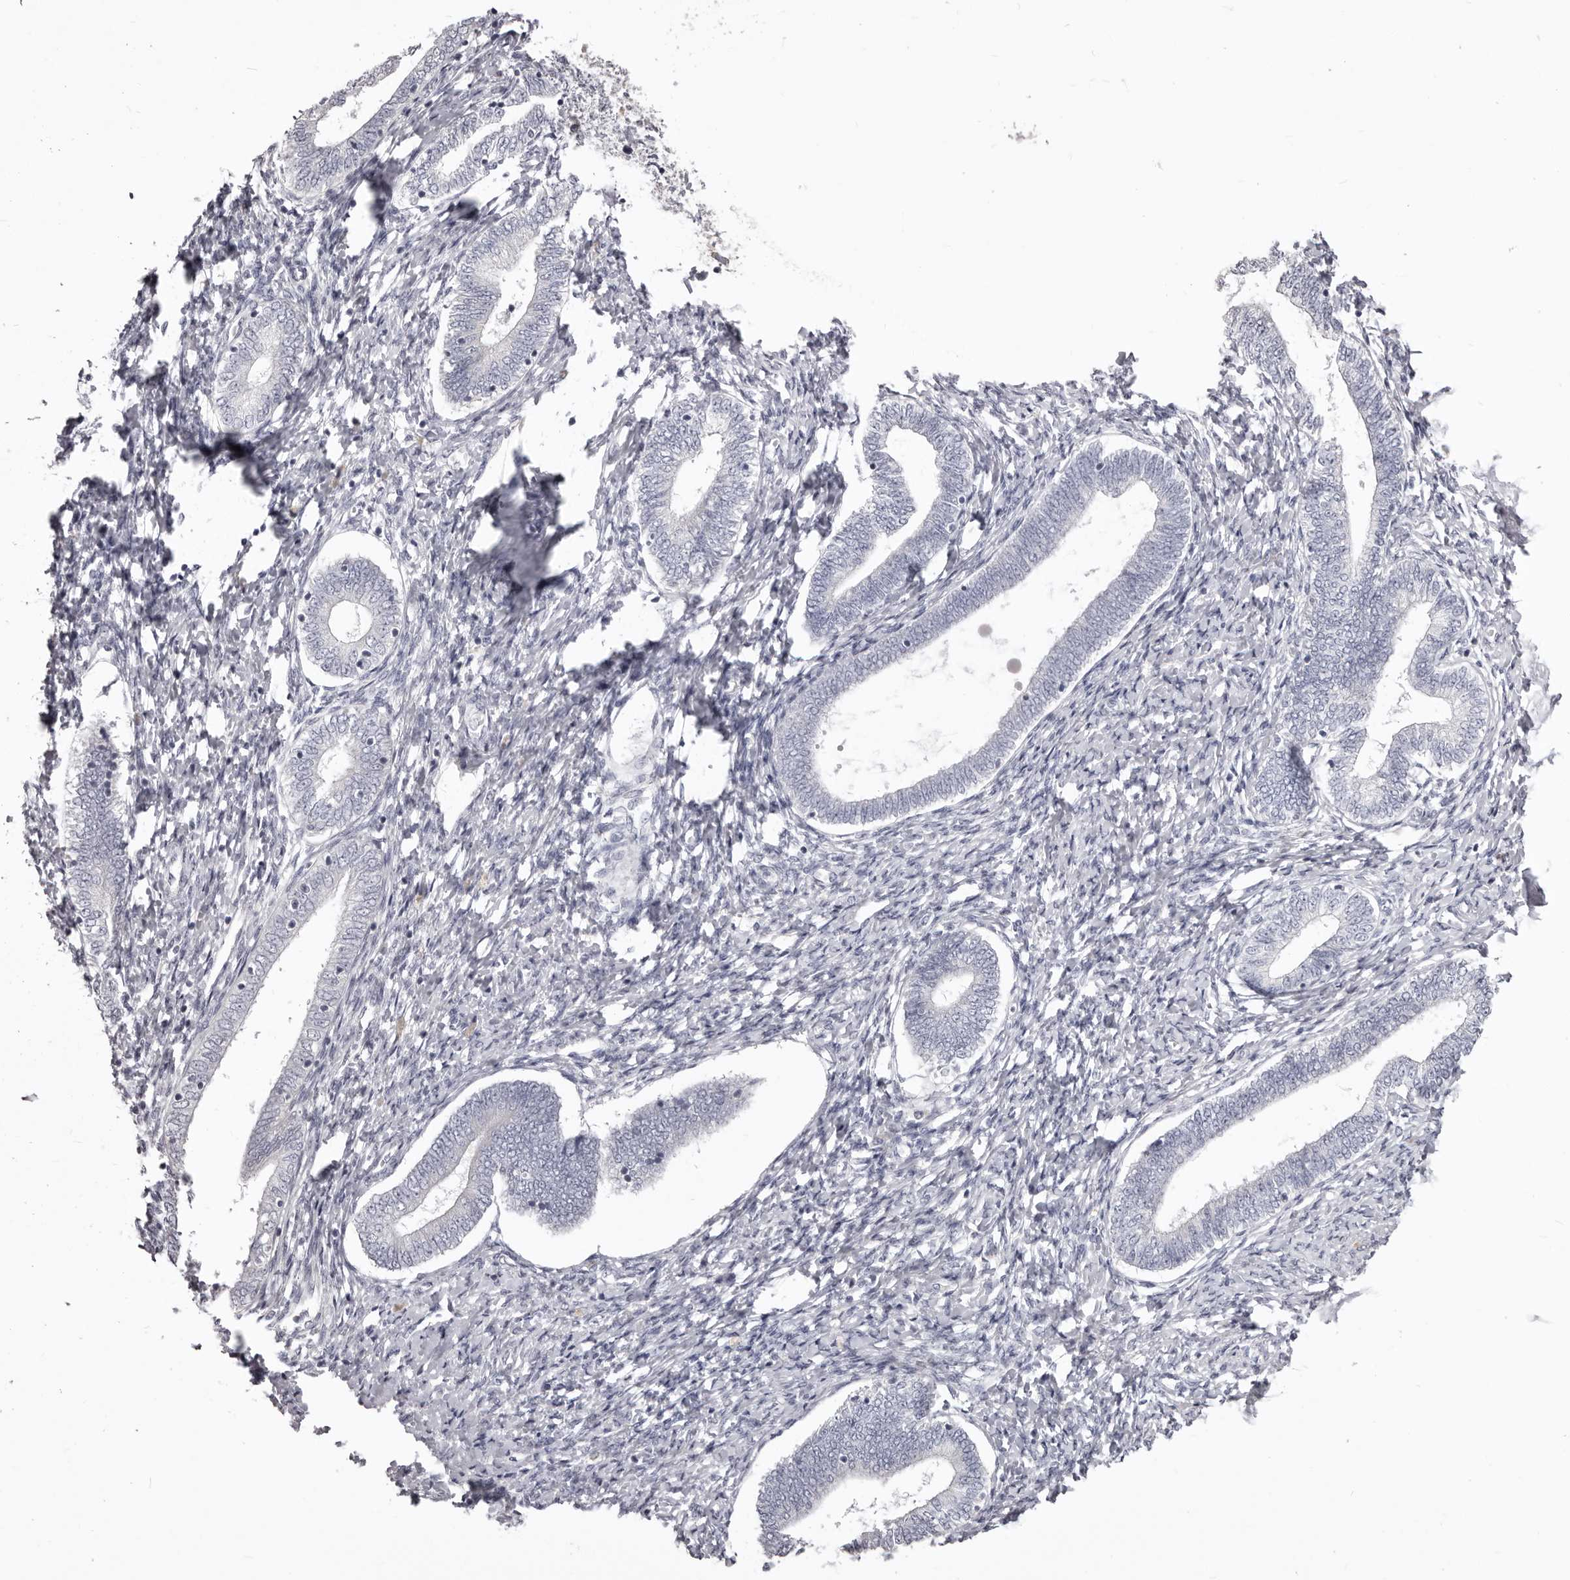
{"staining": {"intensity": "negative", "quantity": "none", "location": "none"}, "tissue": "endometrium", "cell_type": "Cells in endometrial stroma", "image_type": "normal", "snomed": [{"axis": "morphology", "description": "Normal tissue, NOS"}, {"axis": "topography", "description": "Endometrium"}], "caption": "IHC micrograph of normal human endometrium stained for a protein (brown), which reveals no positivity in cells in endometrial stroma.", "gene": "PRMT2", "patient": {"sex": "female", "age": 72}}